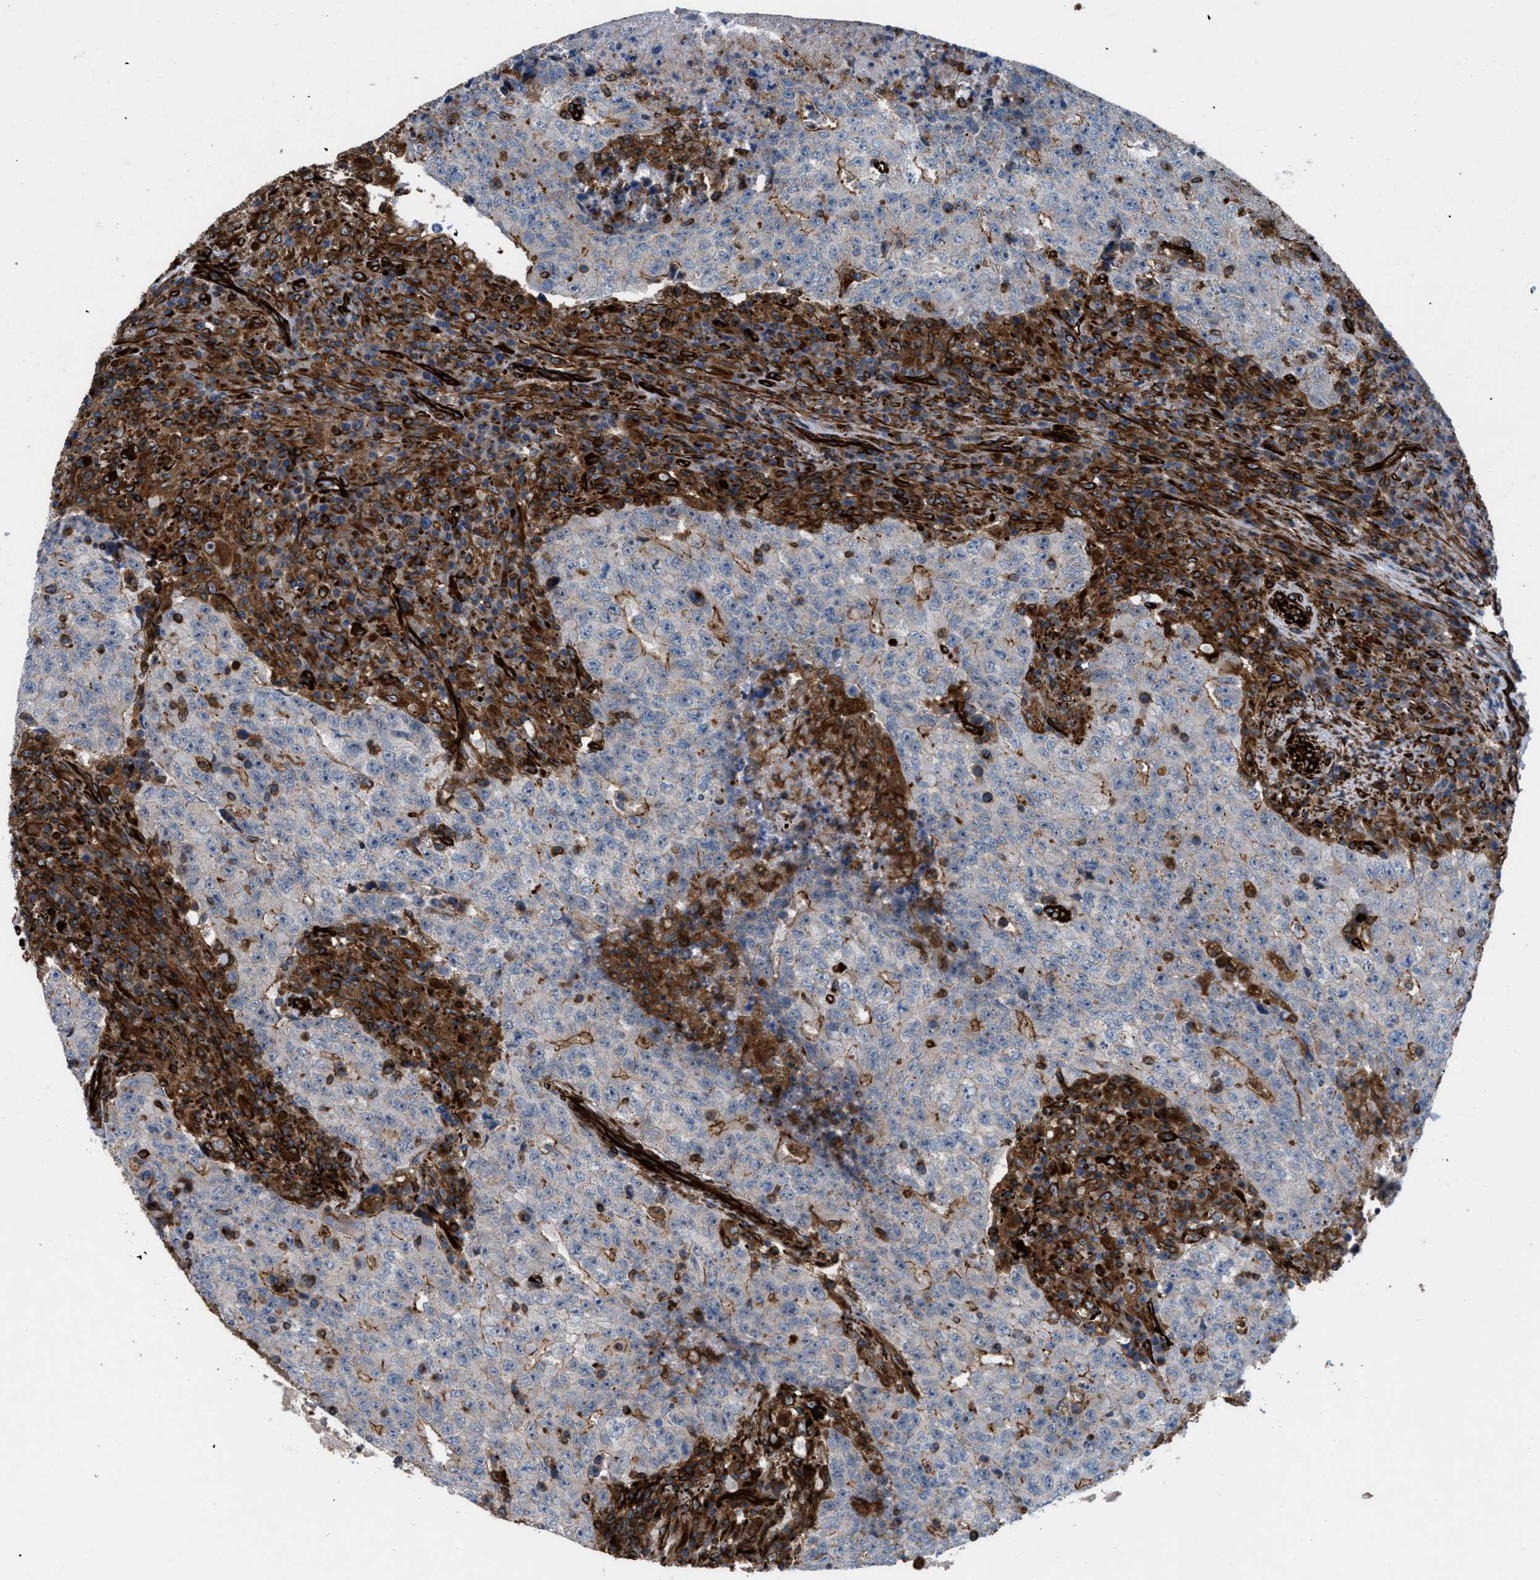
{"staining": {"intensity": "negative", "quantity": "none", "location": "none"}, "tissue": "testis cancer", "cell_type": "Tumor cells", "image_type": "cancer", "snomed": [{"axis": "morphology", "description": "Necrosis, NOS"}, {"axis": "morphology", "description": "Carcinoma, Embryonal, NOS"}, {"axis": "topography", "description": "Testis"}], "caption": "This is an immunohistochemistry (IHC) image of human testis cancer. There is no staining in tumor cells.", "gene": "PTPRE", "patient": {"sex": "male", "age": 19}}